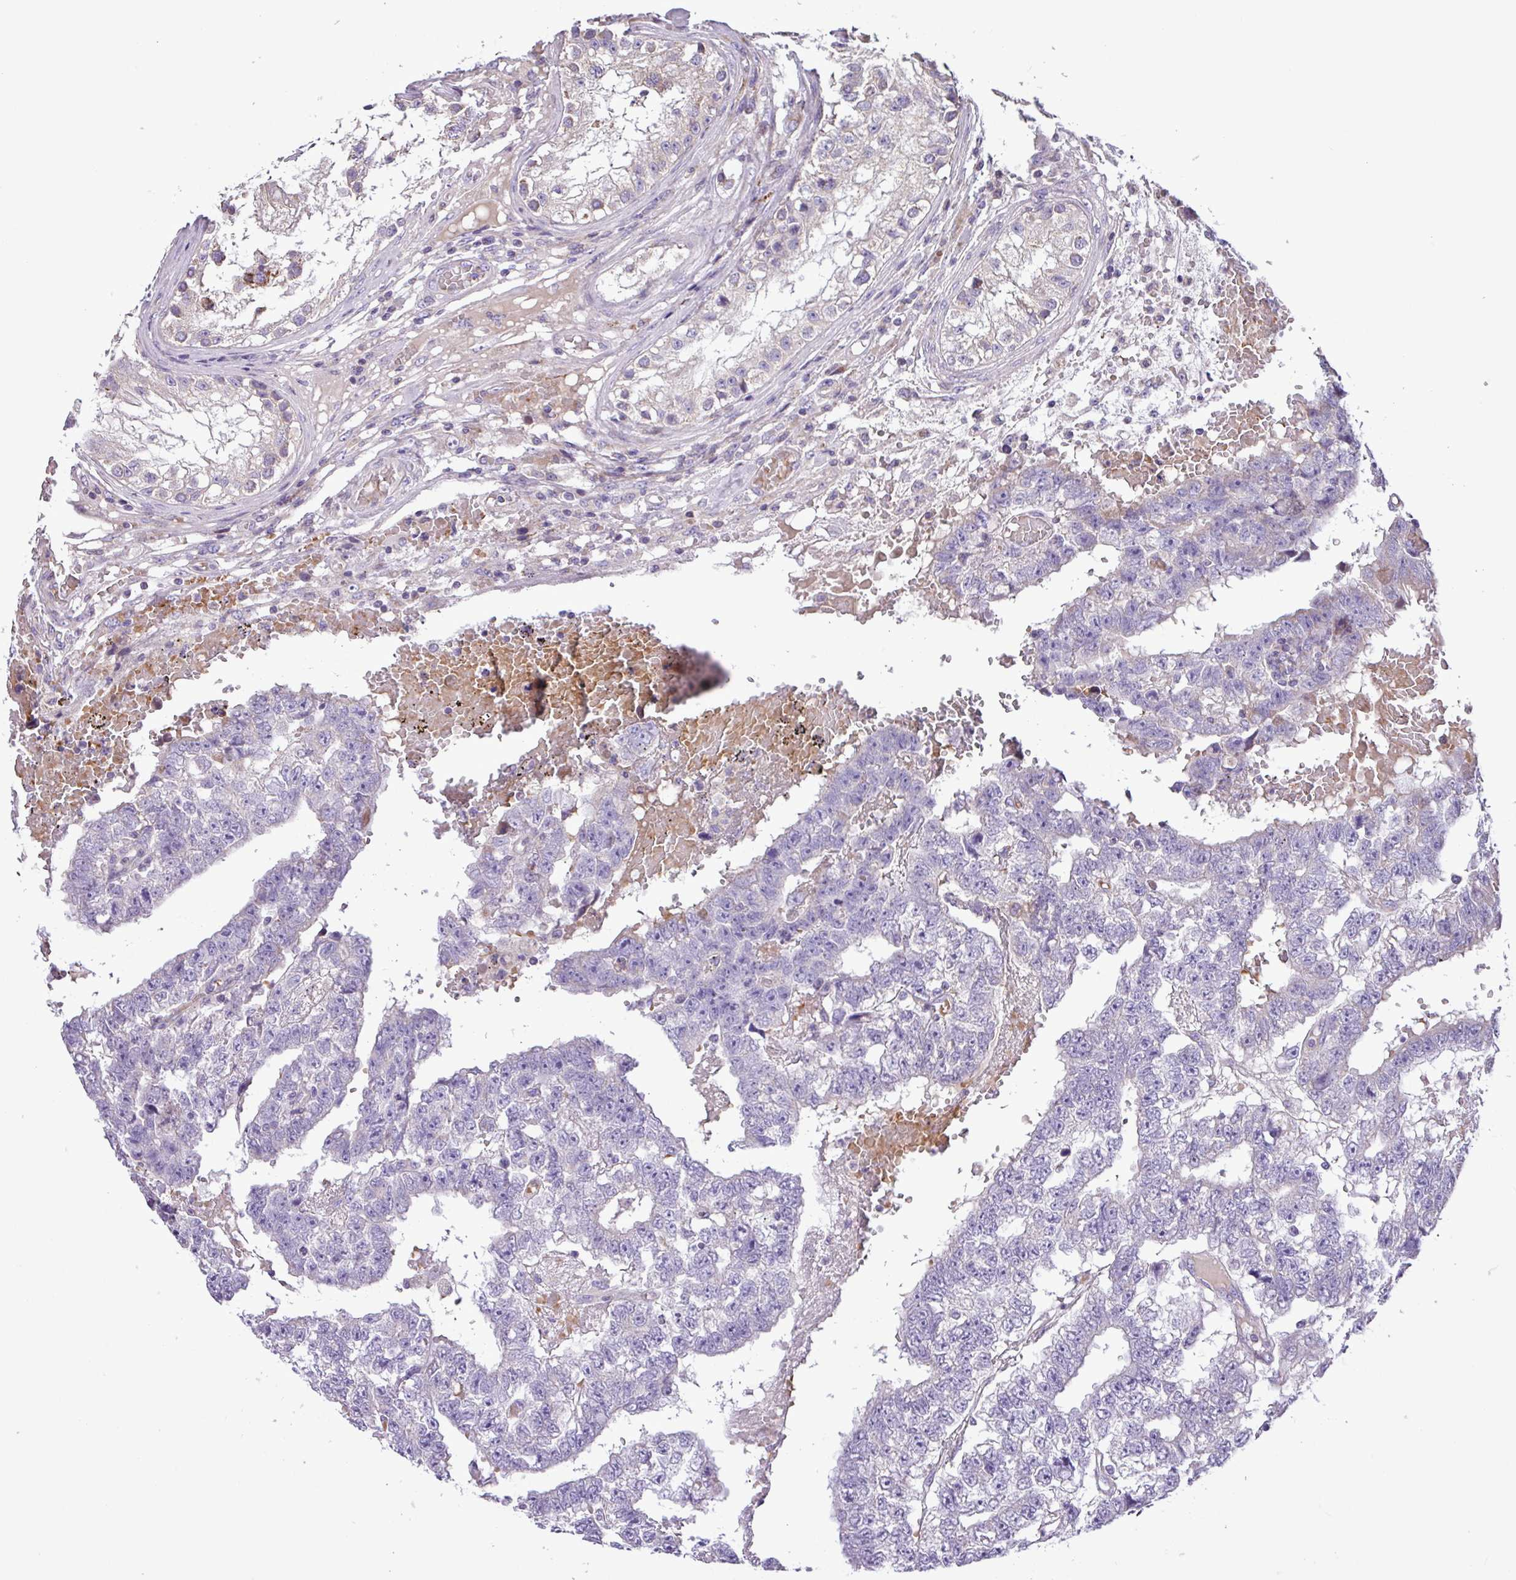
{"staining": {"intensity": "negative", "quantity": "none", "location": "none"}, "tissue": "testis cancer", "cell_type": "Tumor cells", "image_type": "cancer", "snomed": [{"axis": "morphology", "description": "Carcinoma, Embryonal, NOS"}, {"axis": "topography", "description": "Testis"}], "caption": "Immunohistochemistry of human testis cancer demonstrates no staining in tumor cells.", "gene": "FAM183A", "patient": {"sex": "male", "age": 25}}